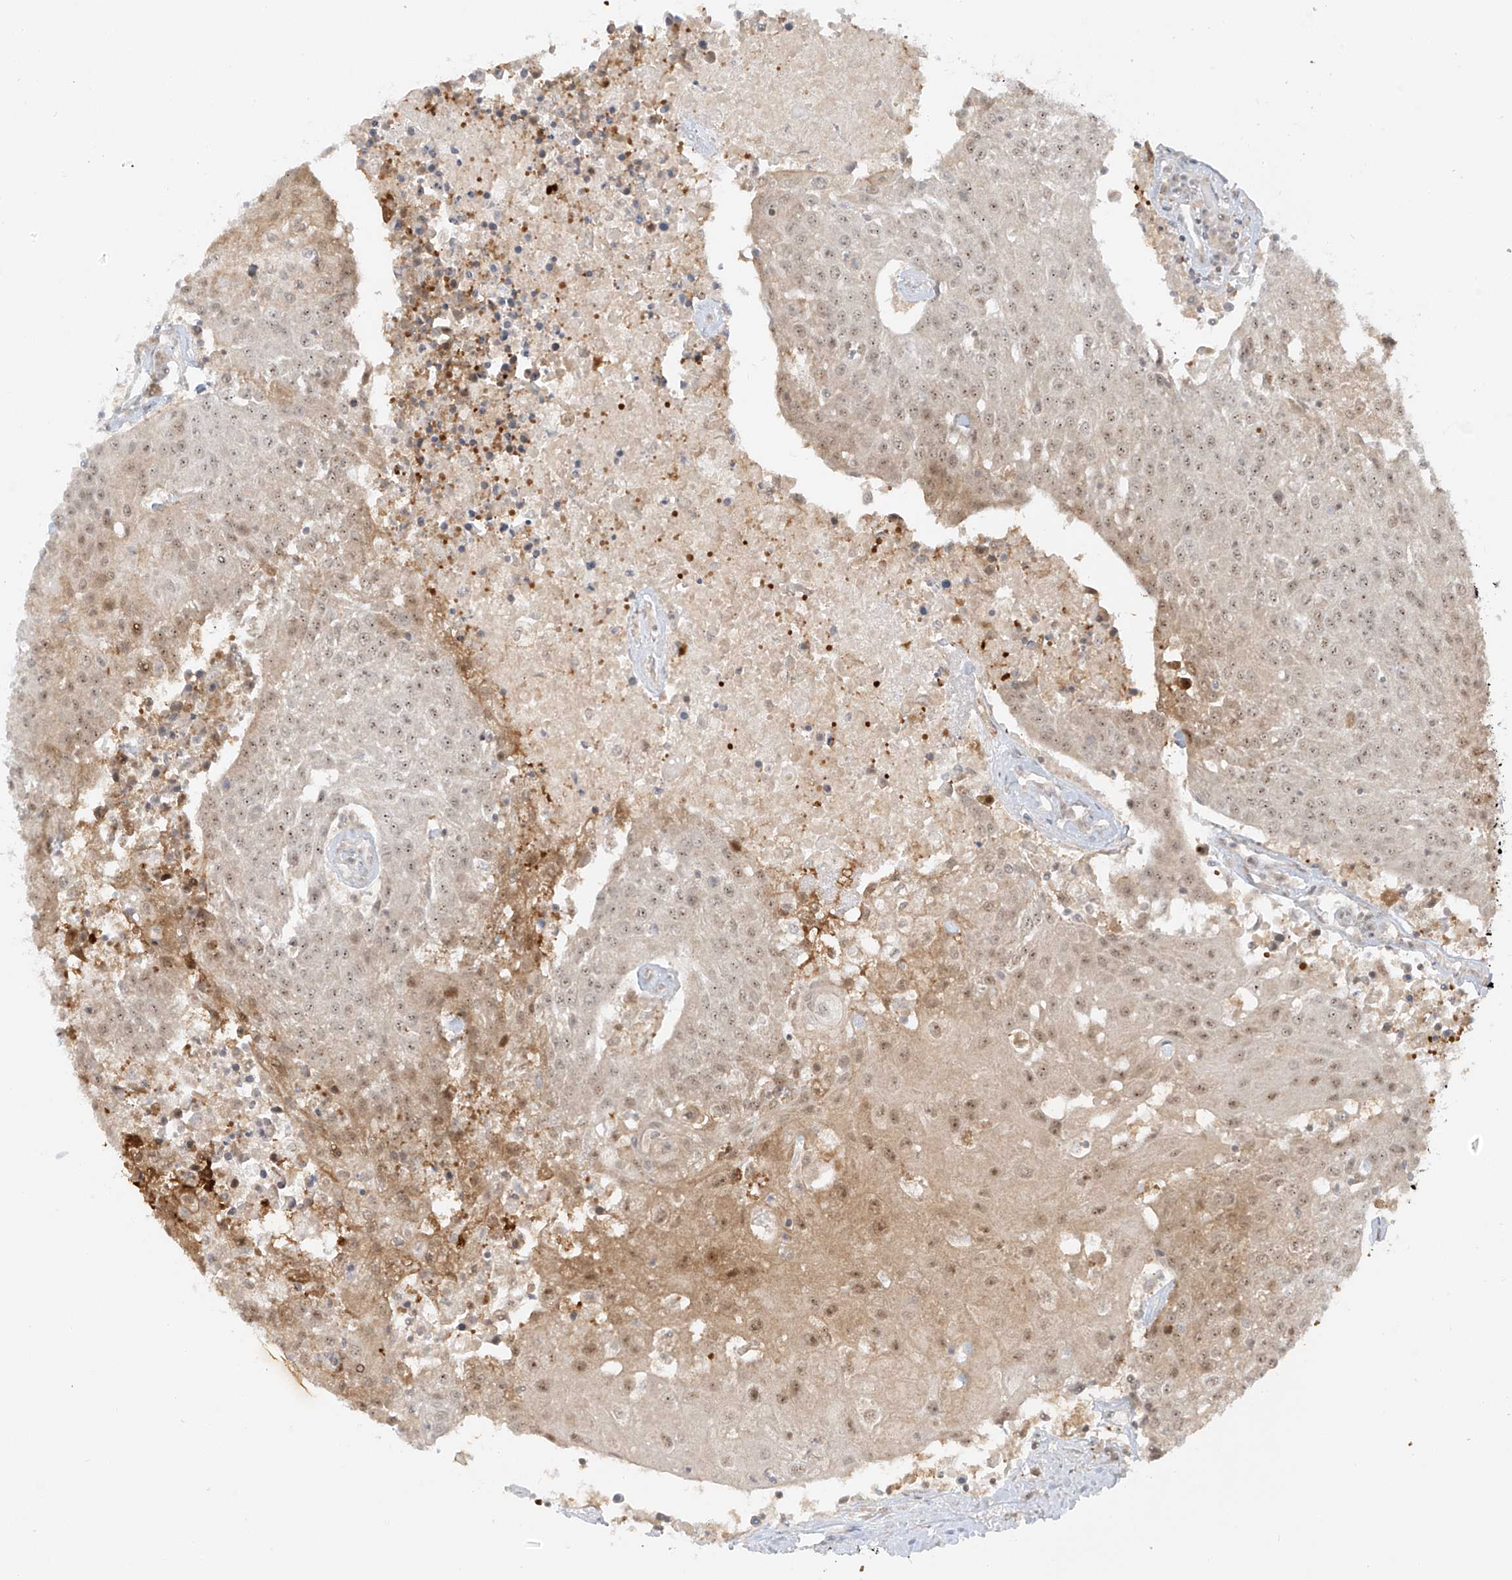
{"staining": {"intensity": "weak", "quantity": ">75%", "location": "cytoplasmic/membranous,nuclear"}, "tissue": "urothelial cancer", "cell_type": "Tumor cells", "image_type": "cancer", "snomed": [{"axis": "morphology", "description": "Urothelial carcinoma, High grade"}, {"axis": "topography", "description": "Urinary bladder"}], "caption": "Immunohistochemical staining of urothelial carcinoma (high-grade) shows weak cytoplasmic/membranous and nuclear protein expression in approximately >75% of tumor cells.", "gene": "MIPEP", "patient": {"sex": "female", "age": 85}}